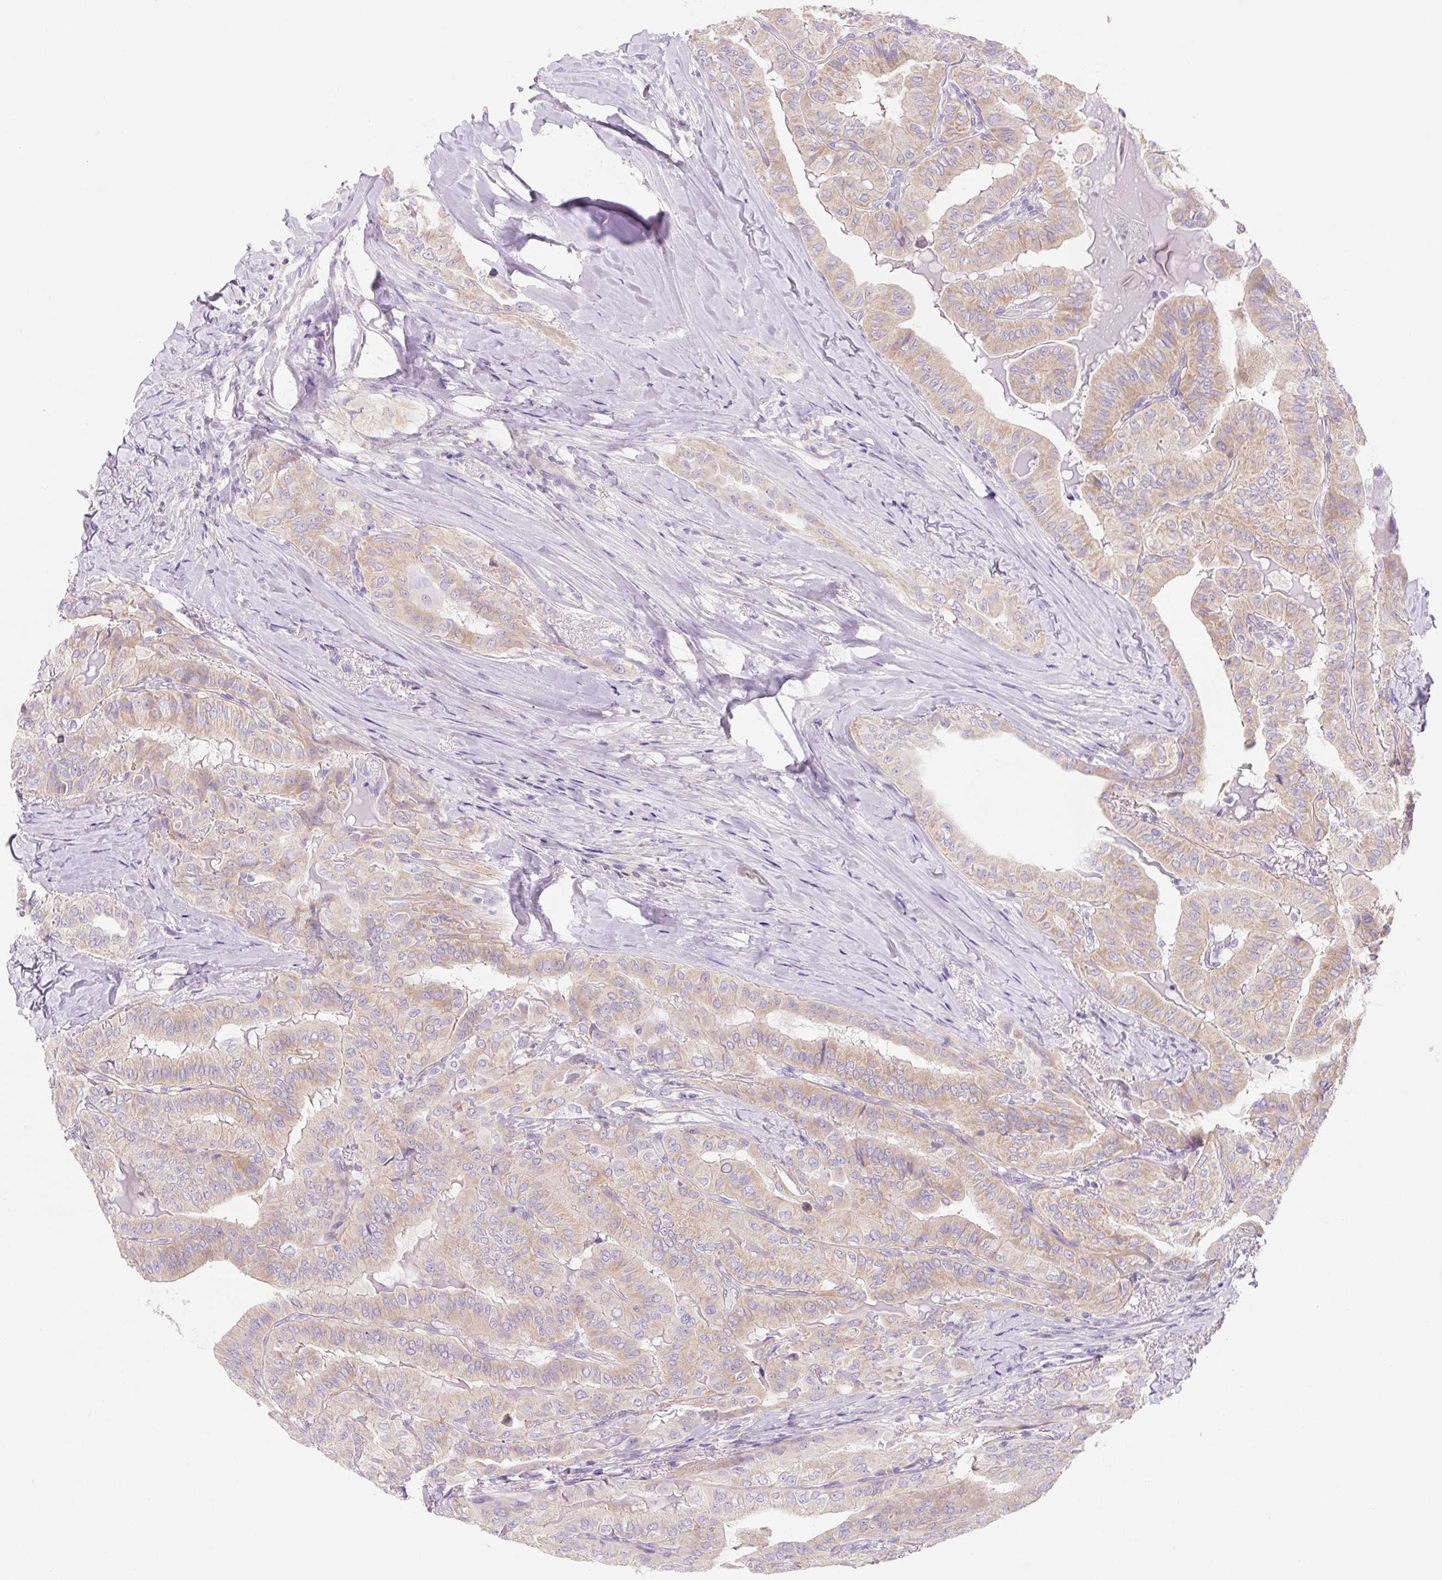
{"staining": {"intensity": "weak", "quantity": ">75%", "location": "cytoplasmic/membranous"}, "tissue": "thyroid cancer", "cell_type": "Tumor cells", "image_type": "cancer", "snomed": [{"axis": "morphology", "description": "Papillary adenocarcinoma, NOS"}, {"axis": "topography", "description": "Thyroid gland"}], "caption": "Approximately >75% of tumor cells in thyroid cancer (papillary adenocarcinoma) display weak cytoplasmic/membranous protein expression as visualized by brown immunohistochemical staining.", "gene": "LYVE1", "patient": {"sex": "female", "age": 68}}